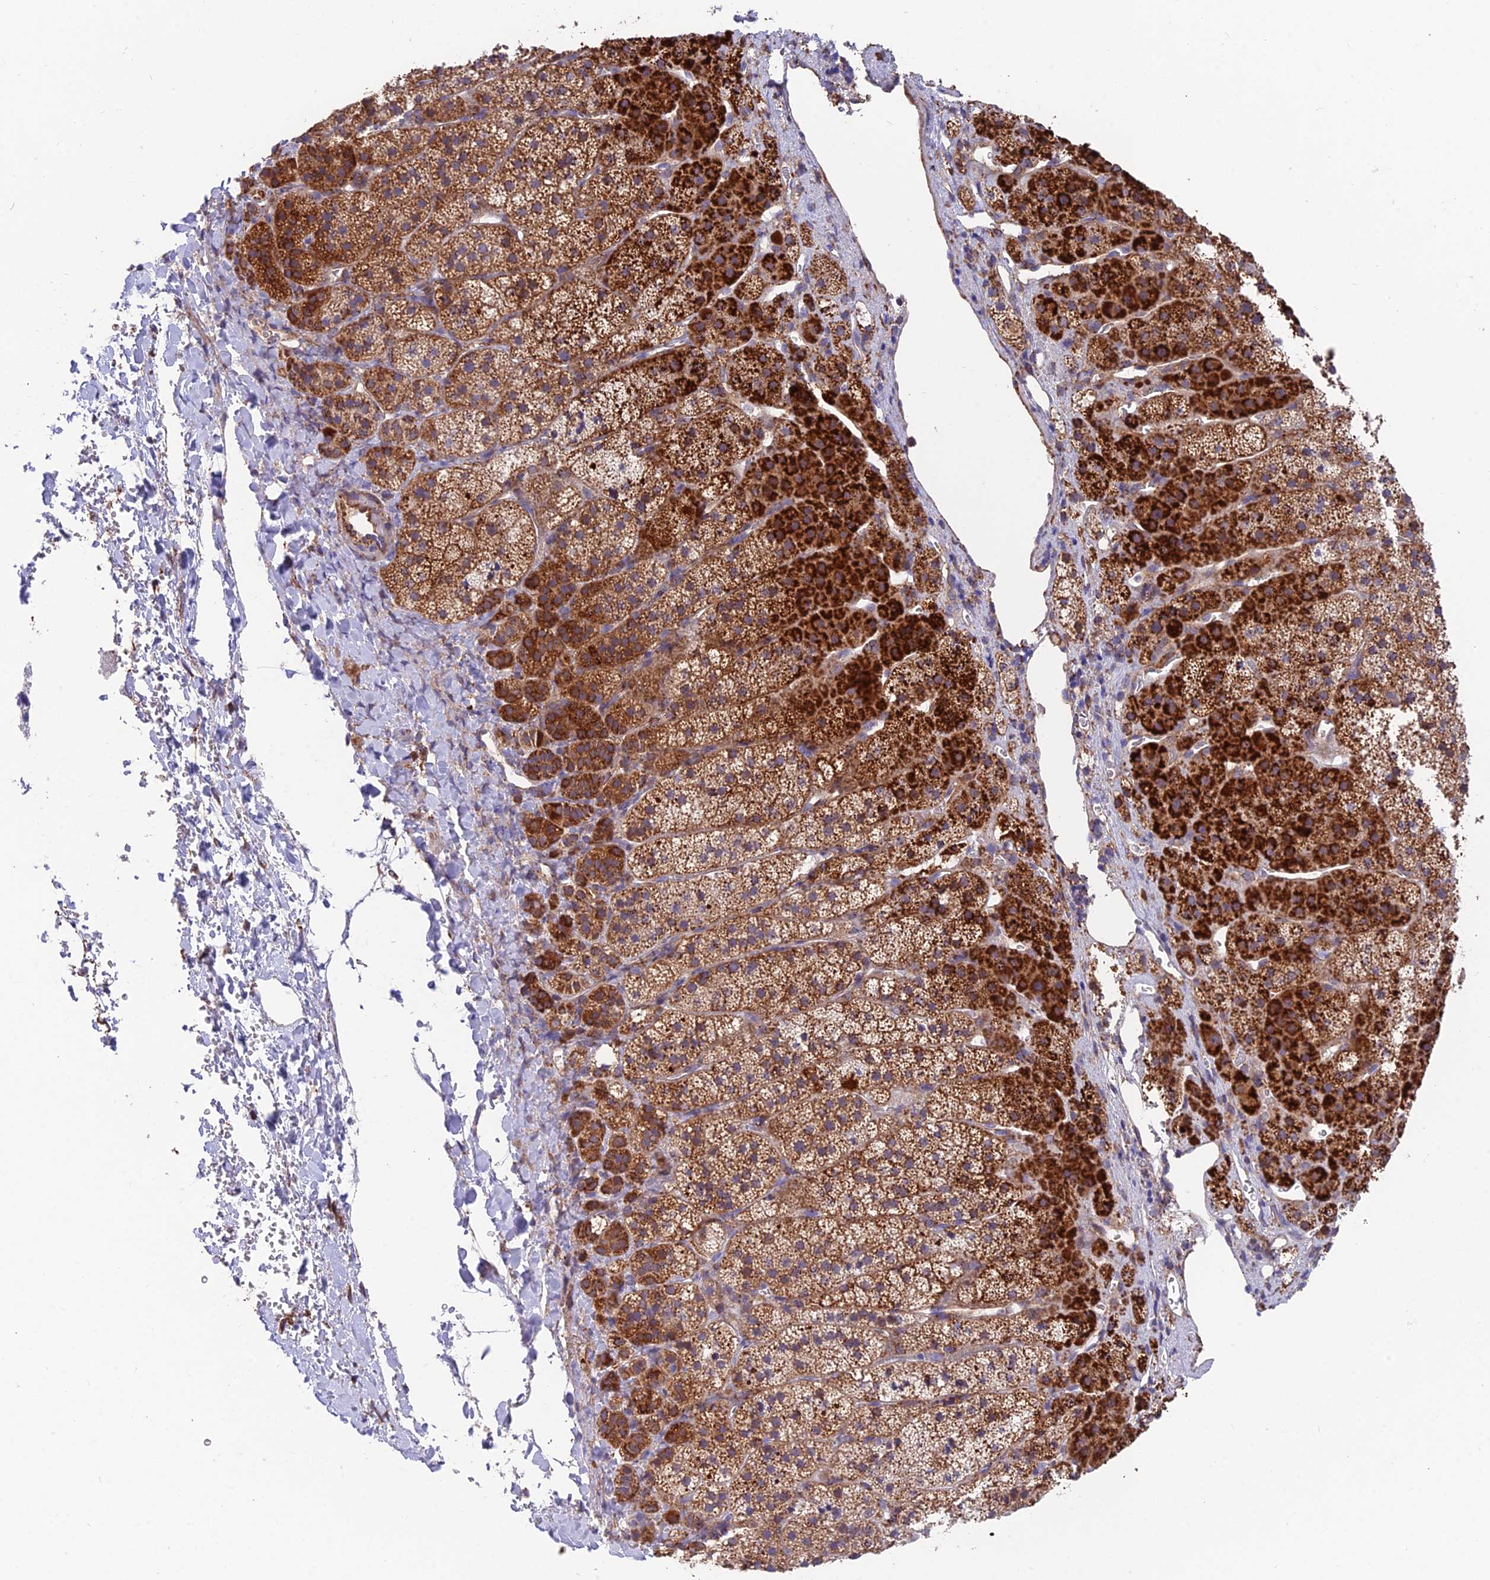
{"staining": {"intensity": "strong", "quantity": ">75%", "location": "cytoplasmic/membranous"}, "tissue": "adrenal gland", "cell_type": "Glandular cells", "image_type": "normal", "snomed": [{"axis": "morphology", "description": "Normal tissue, NOS"}, {"axis": "topography", "description": "Adrenal gland"}], "caption": "The immunohistochemical stain highlights strong cytoplasmic/membranous staining in glandular cells of normal adrenal gland.", "gene": "TIGD6", "patient": {"sex": "female", "age": 44}}